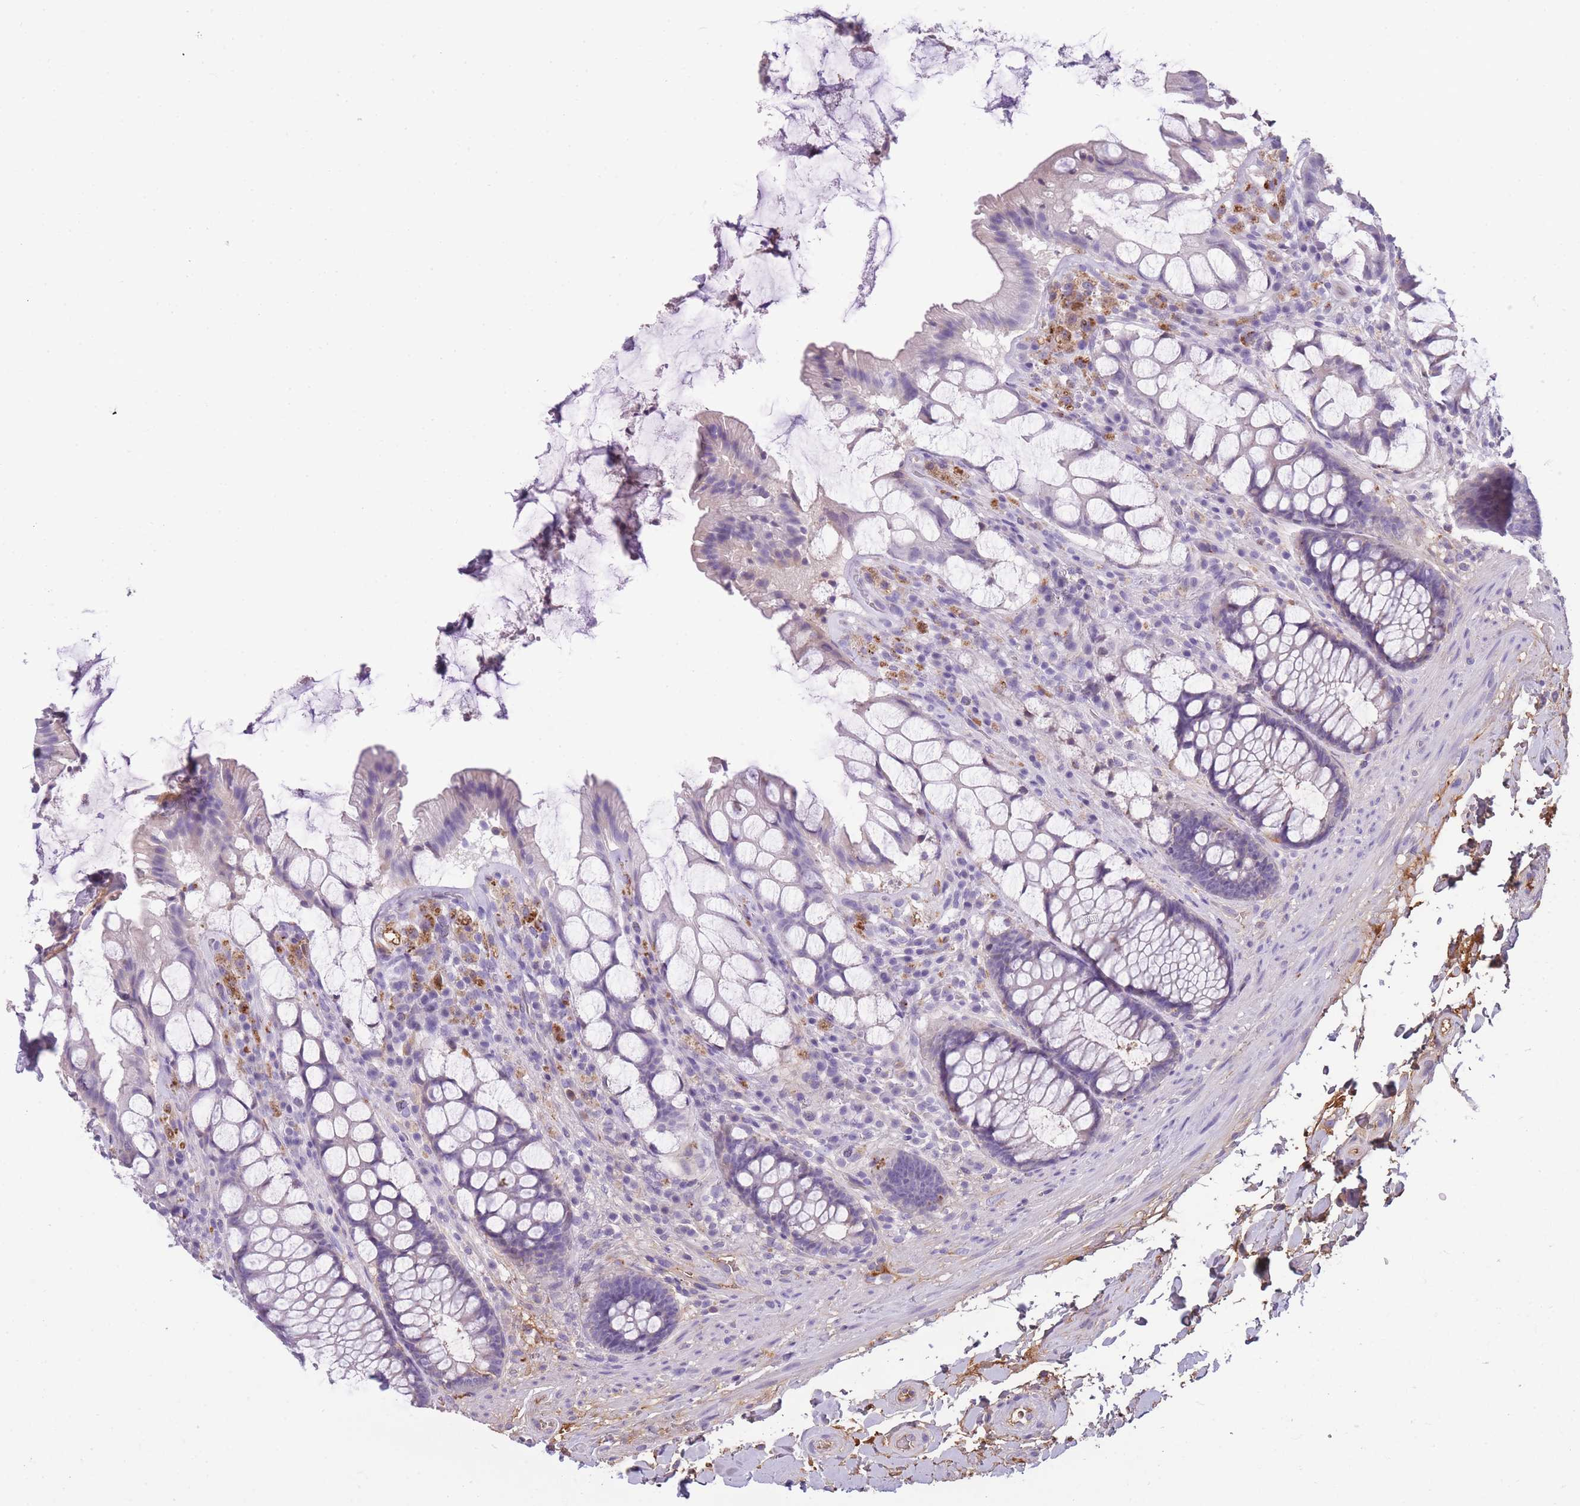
{"staining": {"intensity": "weak", "quantity": "<25%", "location": "cytoplasmic/membranous"}, "tissue": "rectum", "cell_type": "Glandular cells", "image_type": "normal", "snomed": [{"axis": "morphology", "description": "Normal tissue, NOS"}, {"axis": "topography", "description": "Rectum"}], "caption": "The IHC image has no significant positivity in glandular cells of rectum. Brightfield microscopy of immunohistochemistry (IHC) stained with DAB (3,3'-diaminobenzidine) (brown) and hematoxylin (blue), captured at high magnification.", "gene": "GNAT1", "patient": {"sex": "female", "age": 58}}